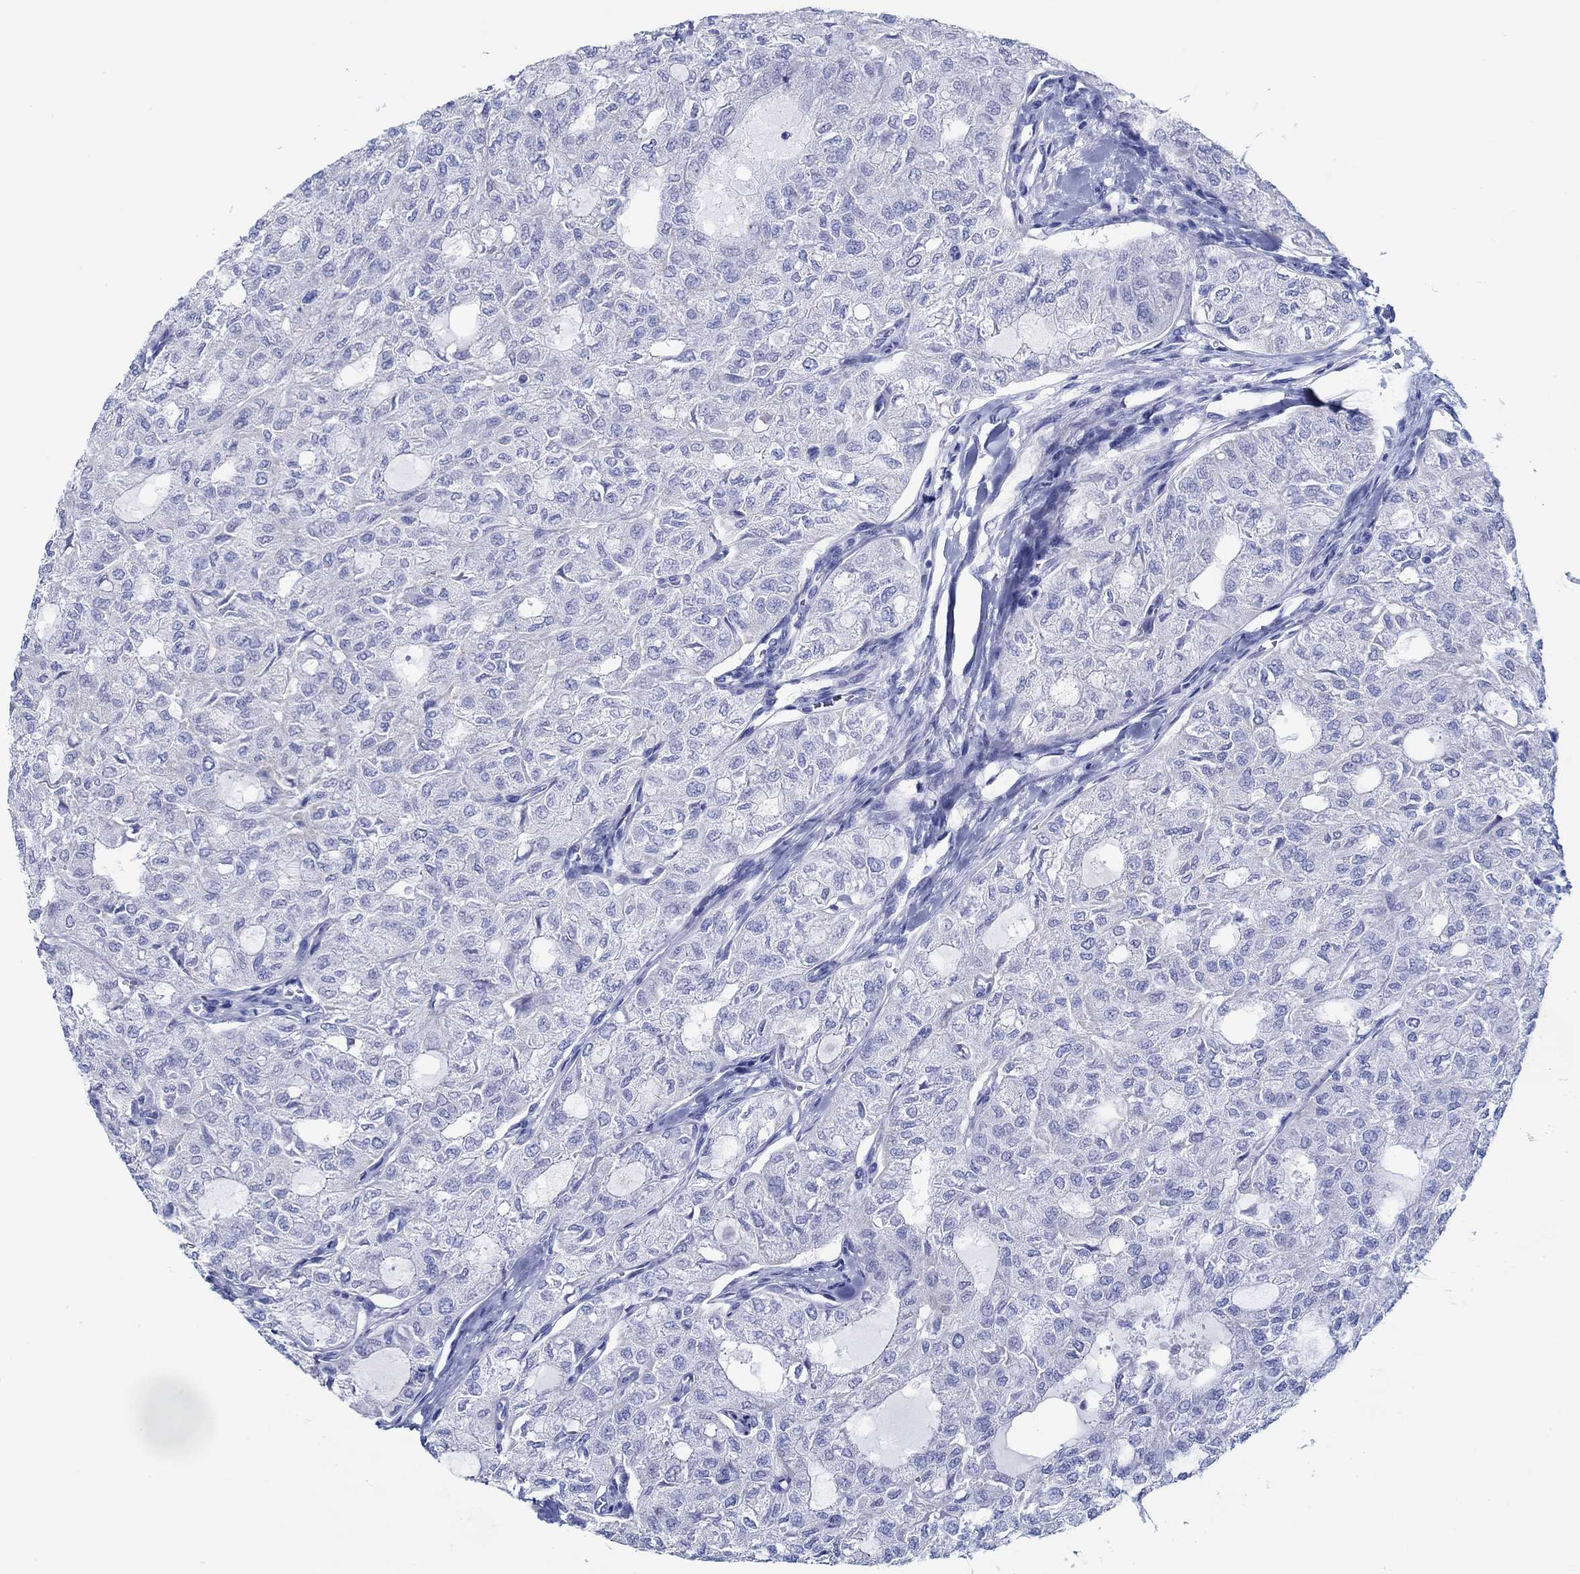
{"staining": {"intensity": "negative", "quantity": "none", "location": "none"}, "tissue": "thyroid cancer", "cell_type": "Tumor cells", "image_type": "cancer", "snomed": [{"axis": "morphology", "description": "Follicular adenoma carcinoma, NOS"}, {"axis": "topography", "description": "Thyroid gland"}], "caption": "An image of thyroid follicular adenoma carcinoma stained for a protein shows no brown staining in tumor cells.", "gene": "IGFBP6", "patient": {"sex": "male", "age": 75}}